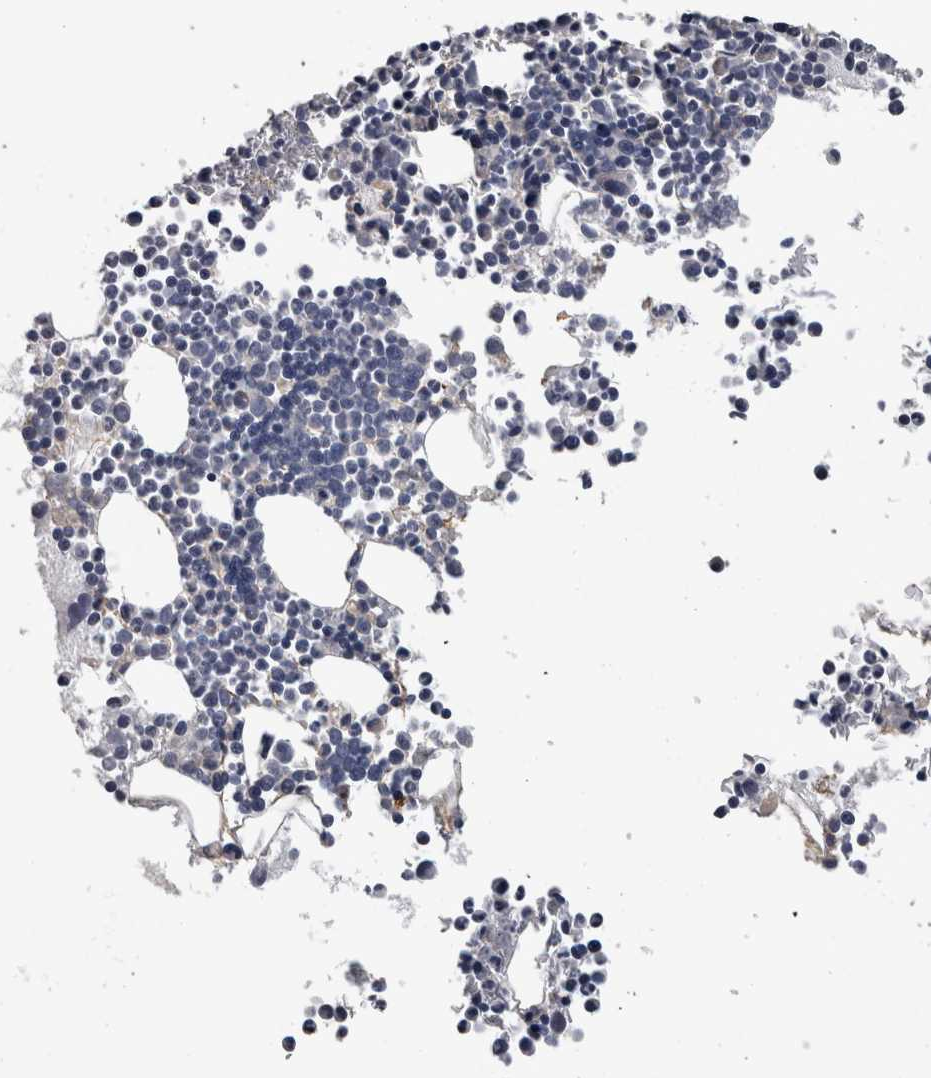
{"staining": {"intensity": "negative", "quantity": "none", "location": "none"}, "tissue": "bone marrow", "cell_type": "Hematopoietic cells", "image_type": "normal", "snomed": [{"axis": "morphology", "description": "Normal tissue, NOS"}, {"axis": "morphology", "description": "Inflammation, NOS"}, {"axis": "topography", "description": "Bone marrow"}], "caption": "Immunohistochemical staining of normal human bone marrow exhibits no significant expression in hematopoietic cells. Nuclei are stained in blue.", "gene": "EFEMP2", "patient": {"sex": "male", "age": 46}}